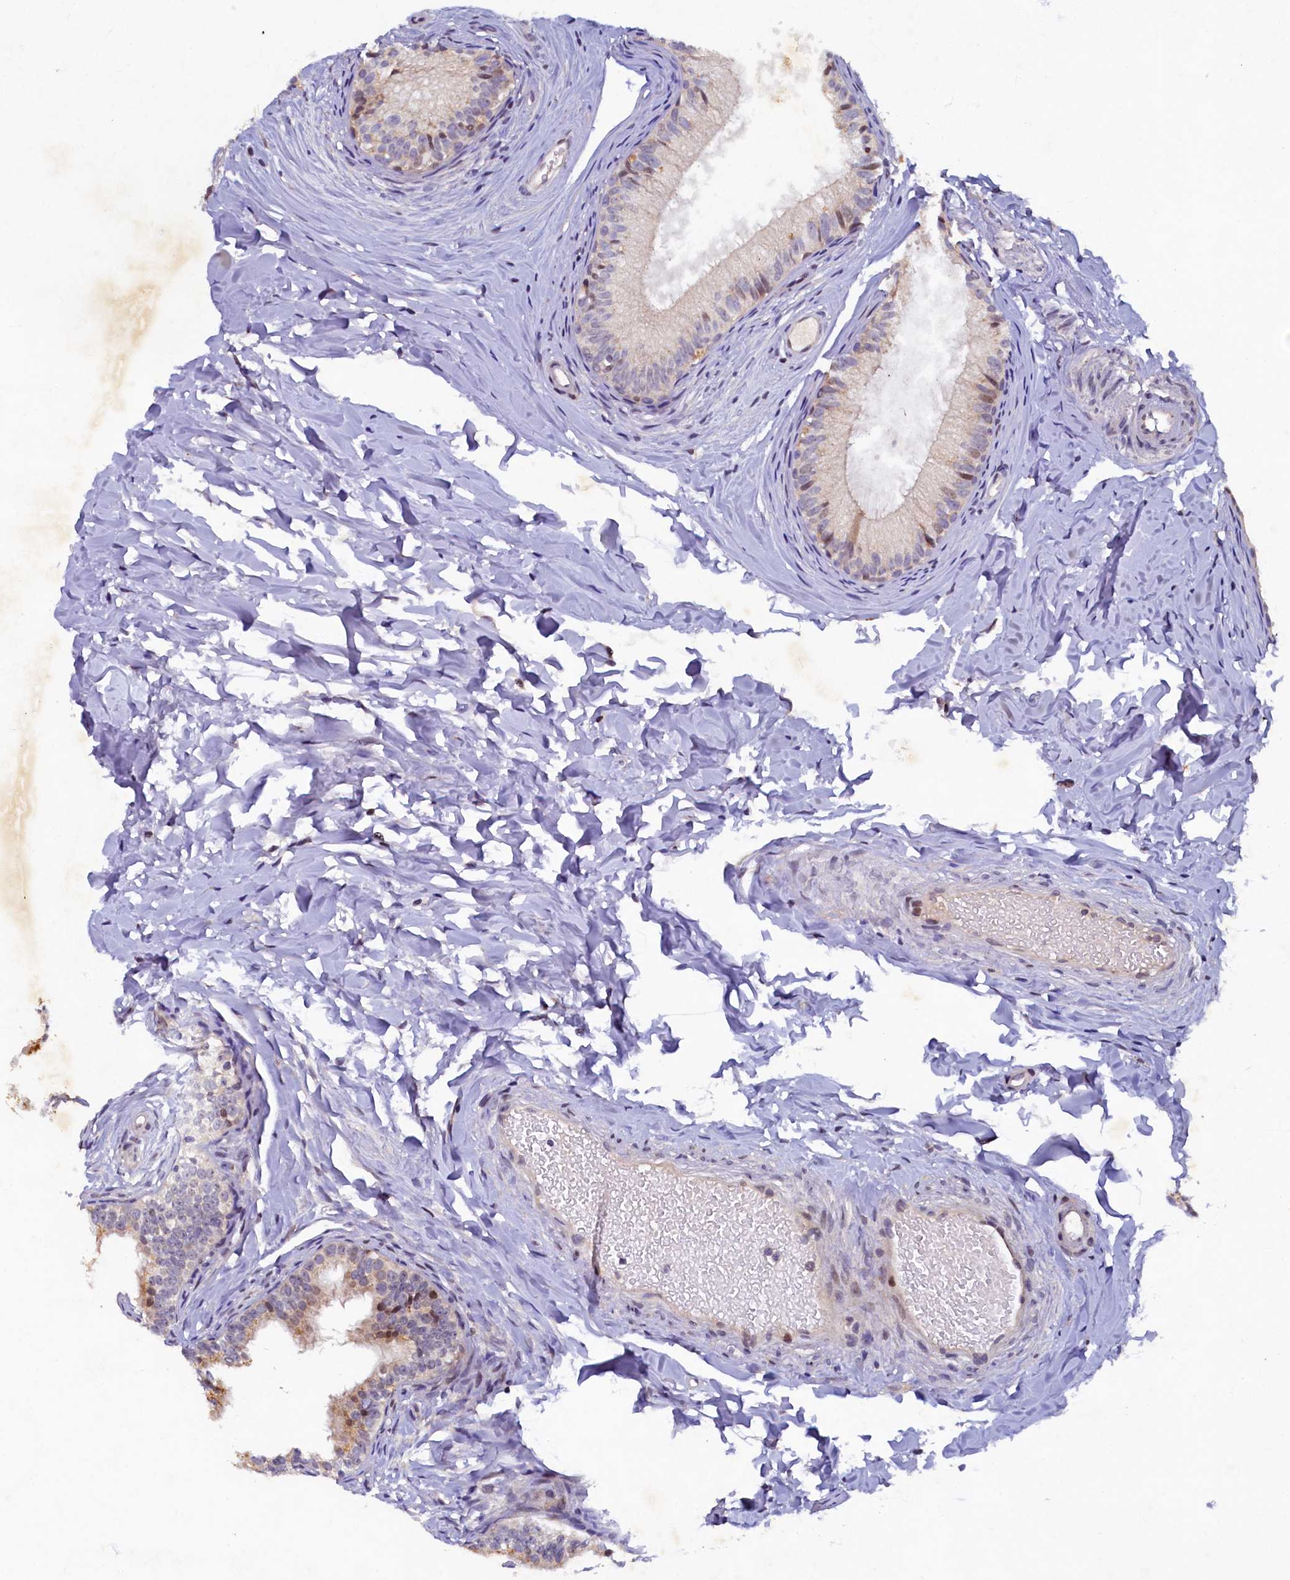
{"staining": {"intensity": "weak", "quantity": "<25%", "location": "cytoplasmic/membranous"}, "tissue": "epididymis", "cell_type": "Glandular cells", "image_type": "normal", "snomed": [{"axis": "morphology", "description": "Normal tissue, NOS"}, {"axis": "topography", "description": "Epididymis"}], "caption": "Glandular cells are negative for brown protein staining in normal epididymis. (Stains: DAB (3,3'-diaminobenzidine) IHC with hematoxylin counter stain, Microscopy: brightfield microscopy at high magnification).", "gene": "LATS2", "patient": {"sex": "male", "age": 34}}